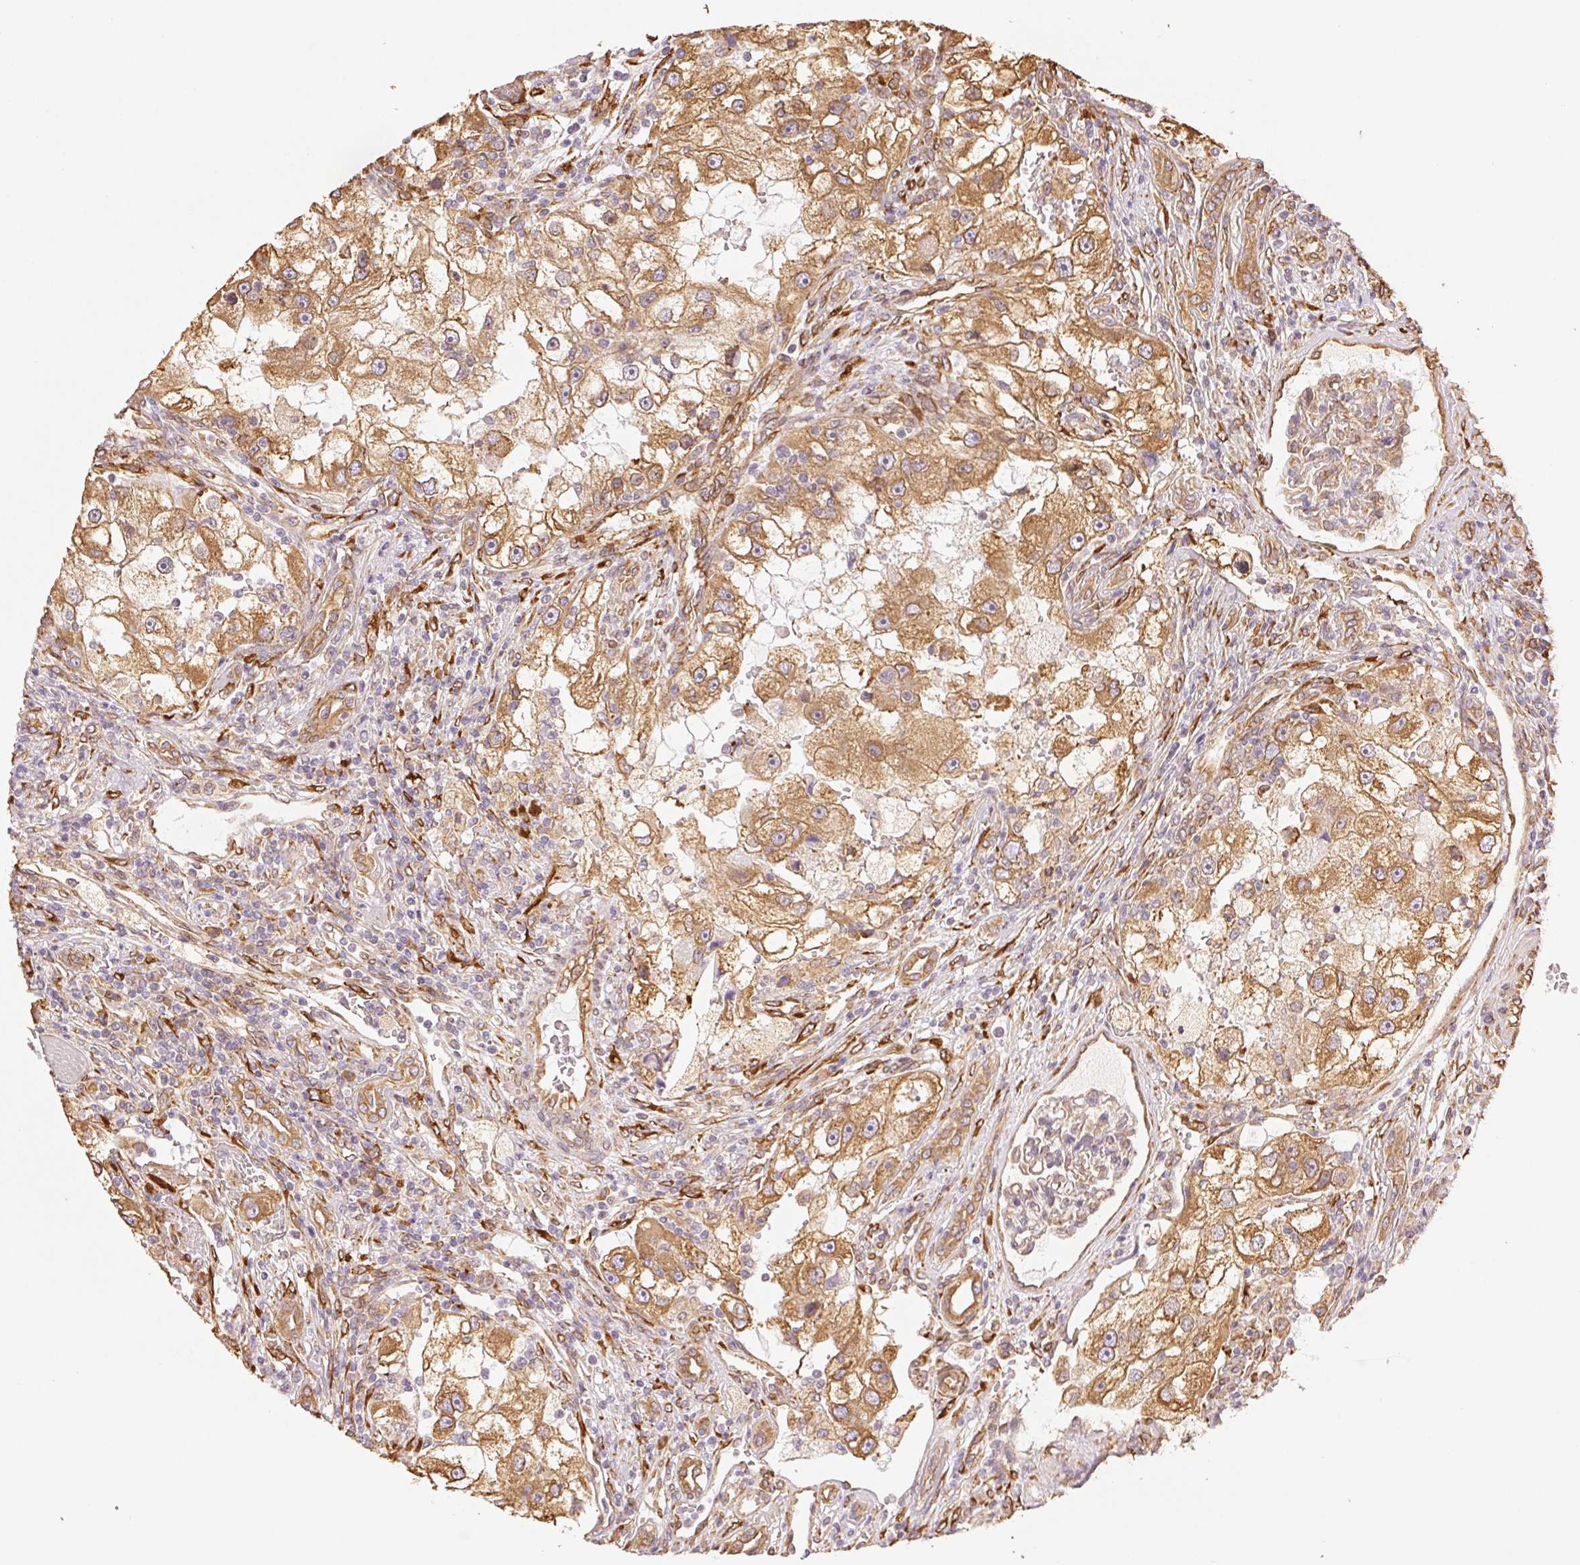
{"staining": {"intensity": "moderate", "quantity": ">75%", "location": "cytoplasmic/membranous"}, "tissue": "renal cancer", "cell_type": "Tumor cells", "image_type": "cancer", "snomed": [{"axis": "morphology", "description": "Adenocarcinoma, NOS"}, {"axis": "topography", "description": "Kidney"}], "caption": "An image showing moderate cytoplasmic/membranous positivity in about >75% of tumor cells in adenocarcinoma (renal), as visualized by brown immunohistochemical staining.", "gene": "RCN3", "patient": {"sex": "male", "age": 63}}